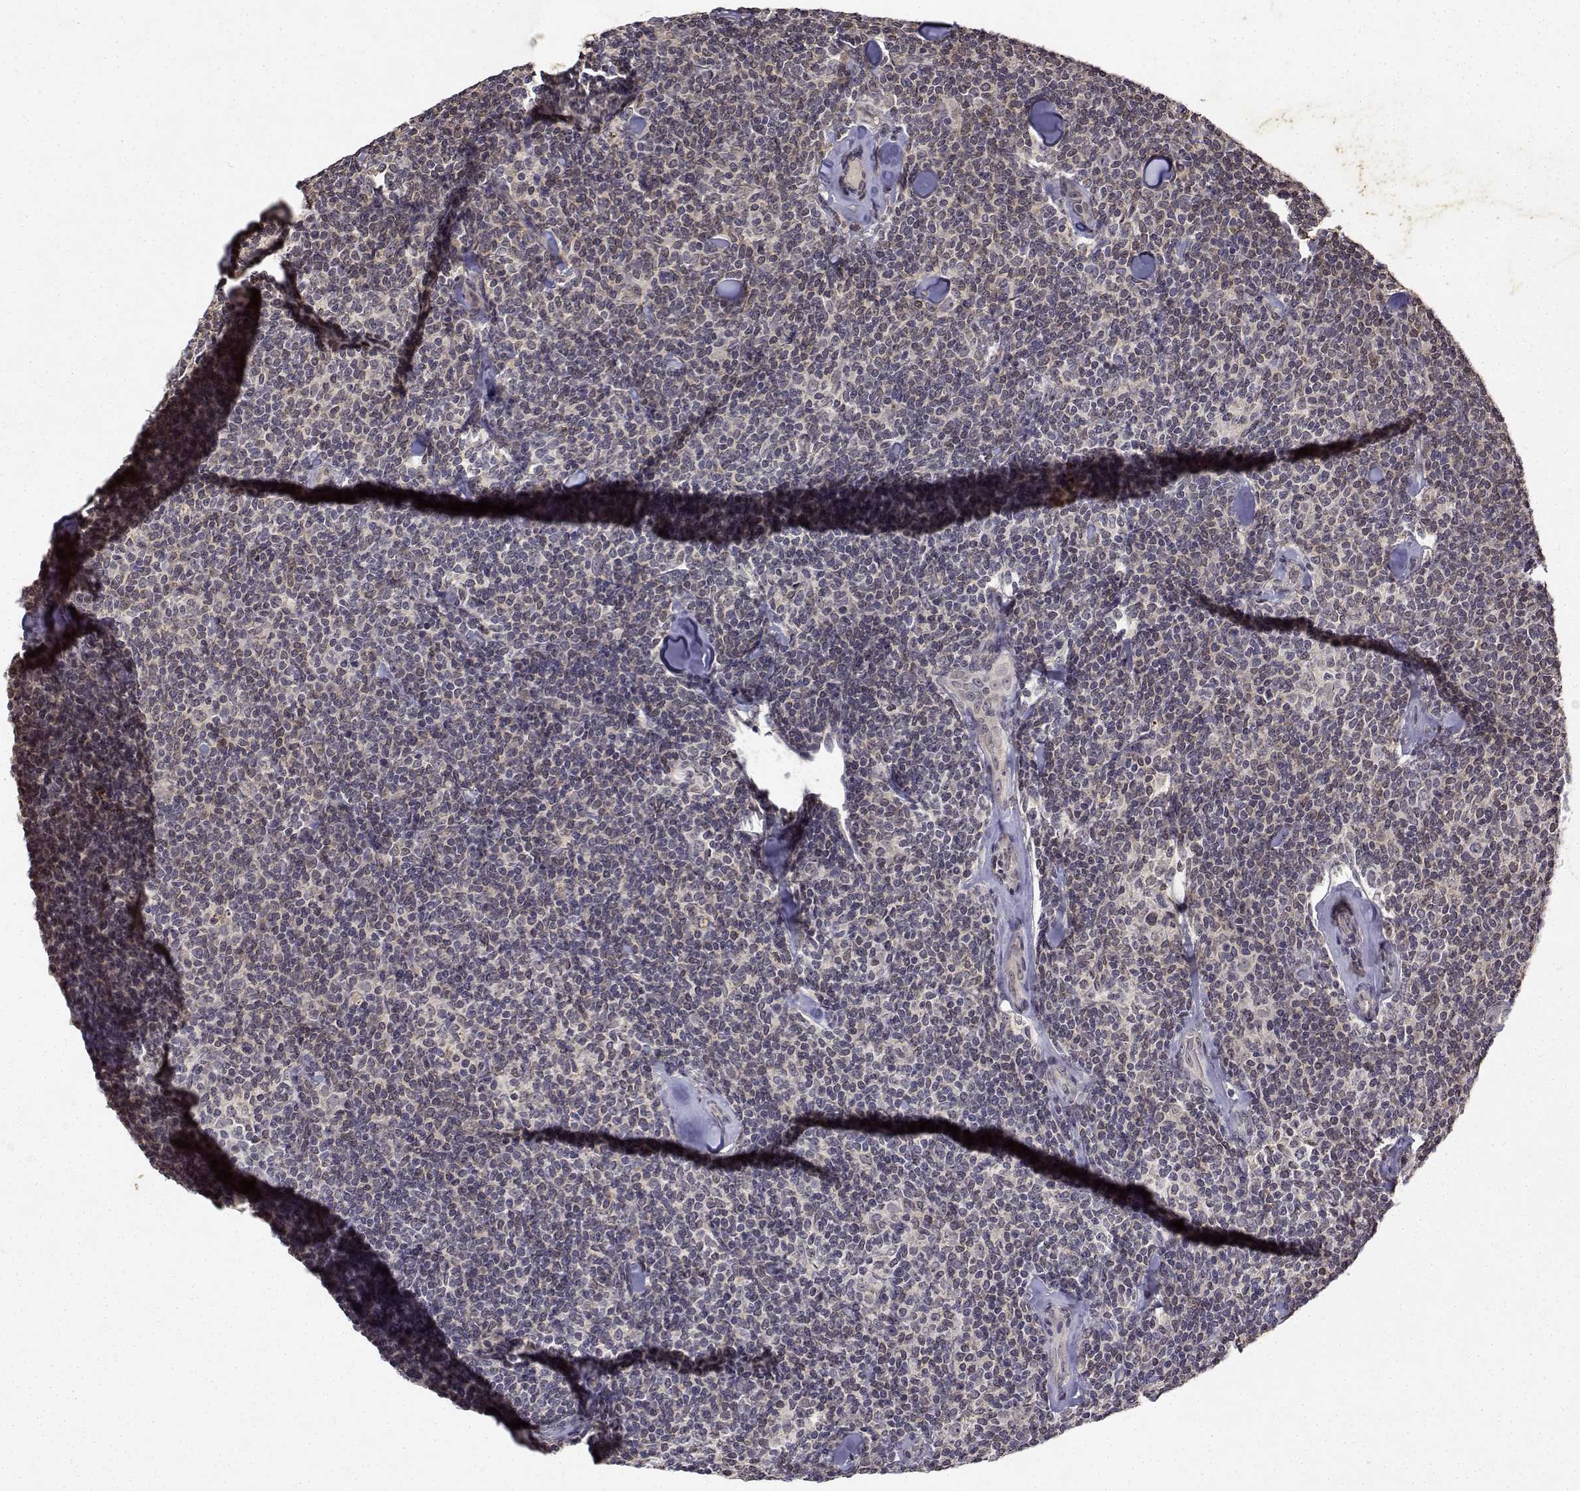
{"staining": {"intensity": "negative", "quantity": "none", "location": "none"}, "tissue": "lymphoma", "cell_type": "Tumor cells", "image_type": "cancer", "snomed": [{"axis": "morphology", "description": "Malignant lymphoma, non-Hodgkin's type, Low grade"}, {"axis": "topography", "description": "Lymph node"}], "caption": "Immunohistochemistry of human lymphoma displays no expression in tumor cells. Nuclei are stained in blue.", "gene": "BDNF", "patient": {"sex": "female", "age": 56}}